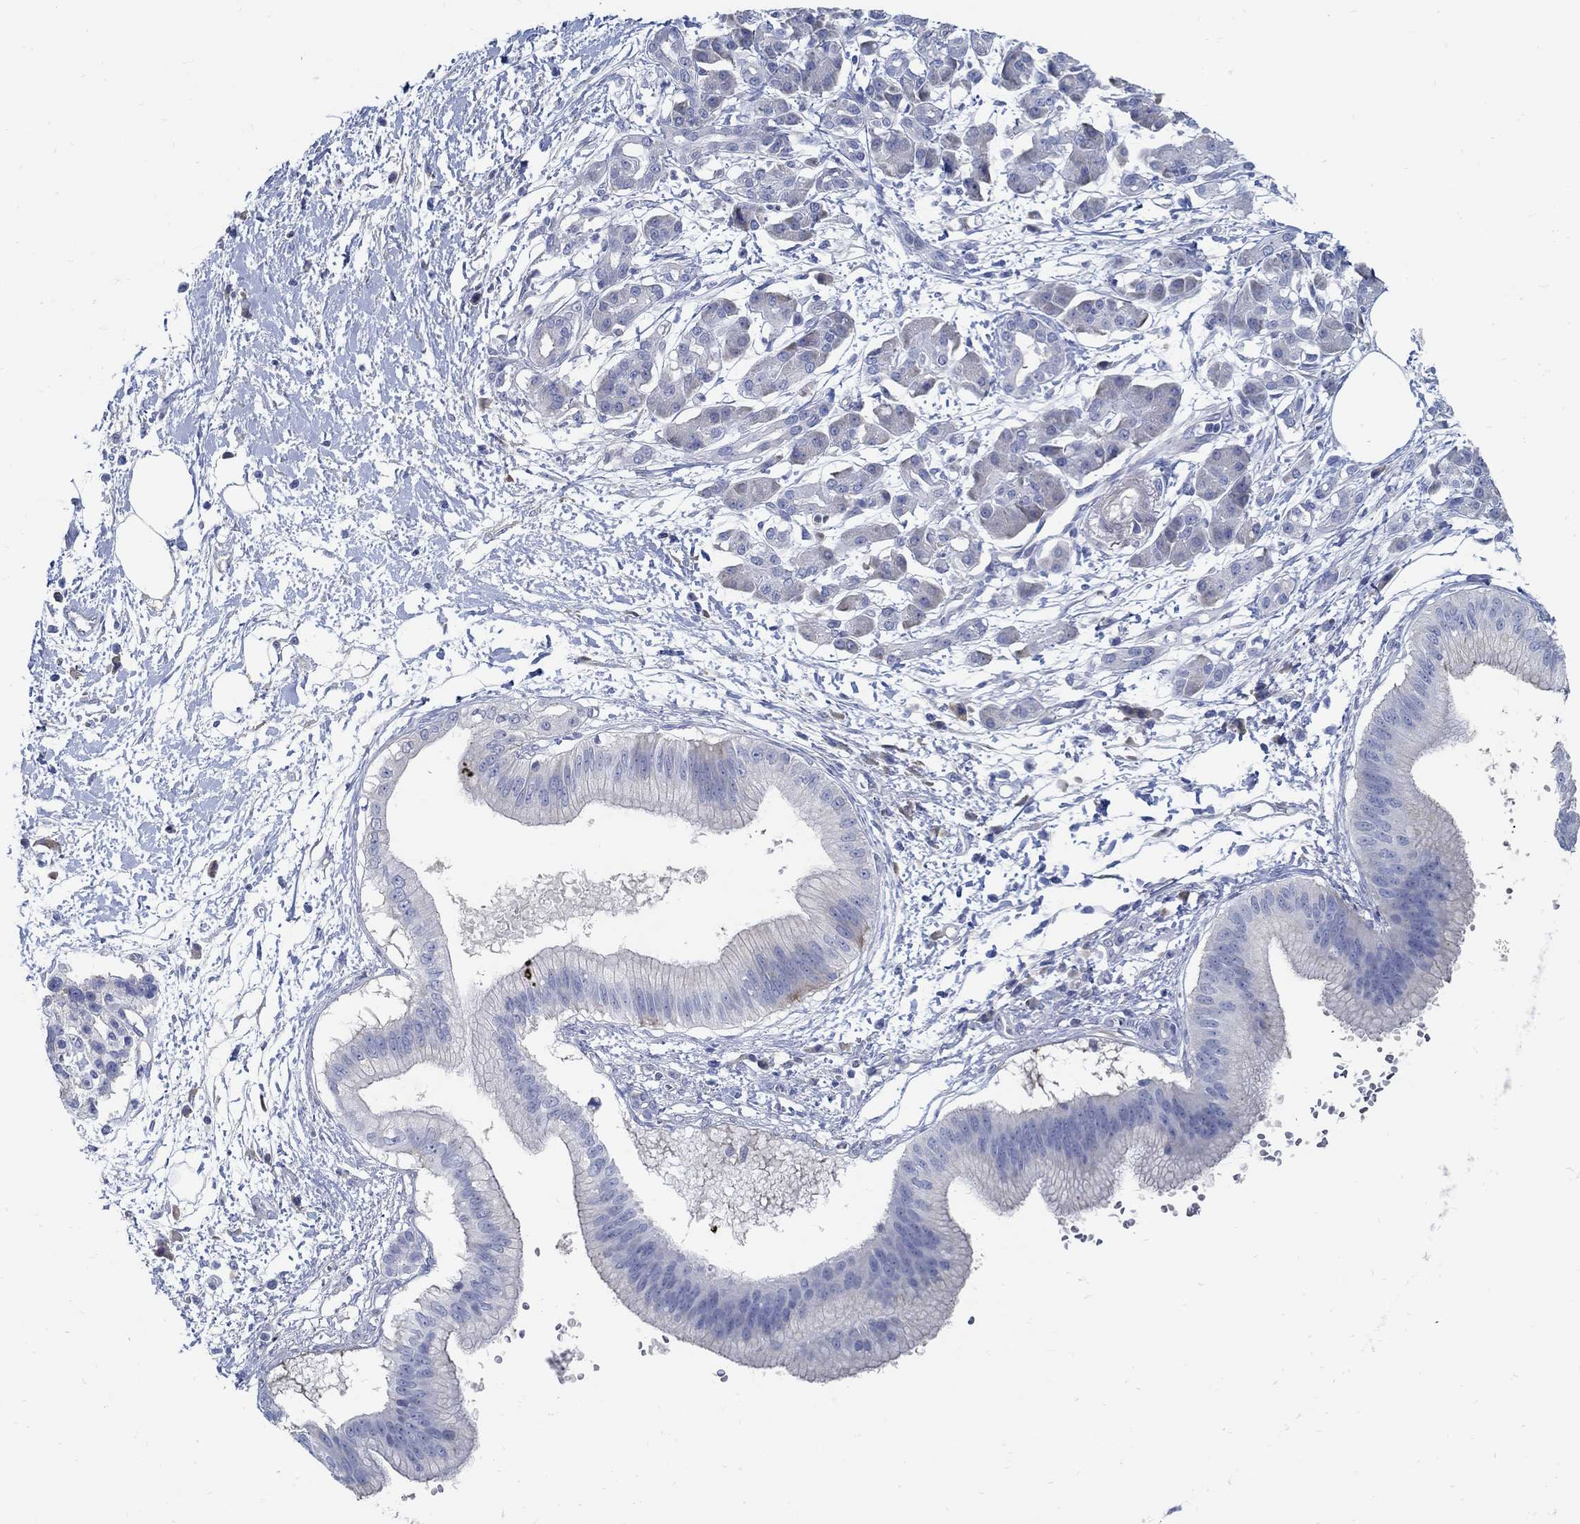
{"staining": {"intensity": "negative", "quantity": "none", "location": "none"}, "tissue": "pancreatic cancer", "cell_type": "Tumor cells", "image_type": "cancer", "snomed": [{"axis": "morphology", "description": "Adenocarcinoma, NOS"}, {"axis": "topography", "description": "Pancreas"}], "caption": "An IHC histopathology image of pancreatic adenocarcinoma is shown. There is no staining in tumor cells of pancreatic adenocarcinoma.", "gene": "C15orf39", "patient": {"sex": "male", "age": 72}}